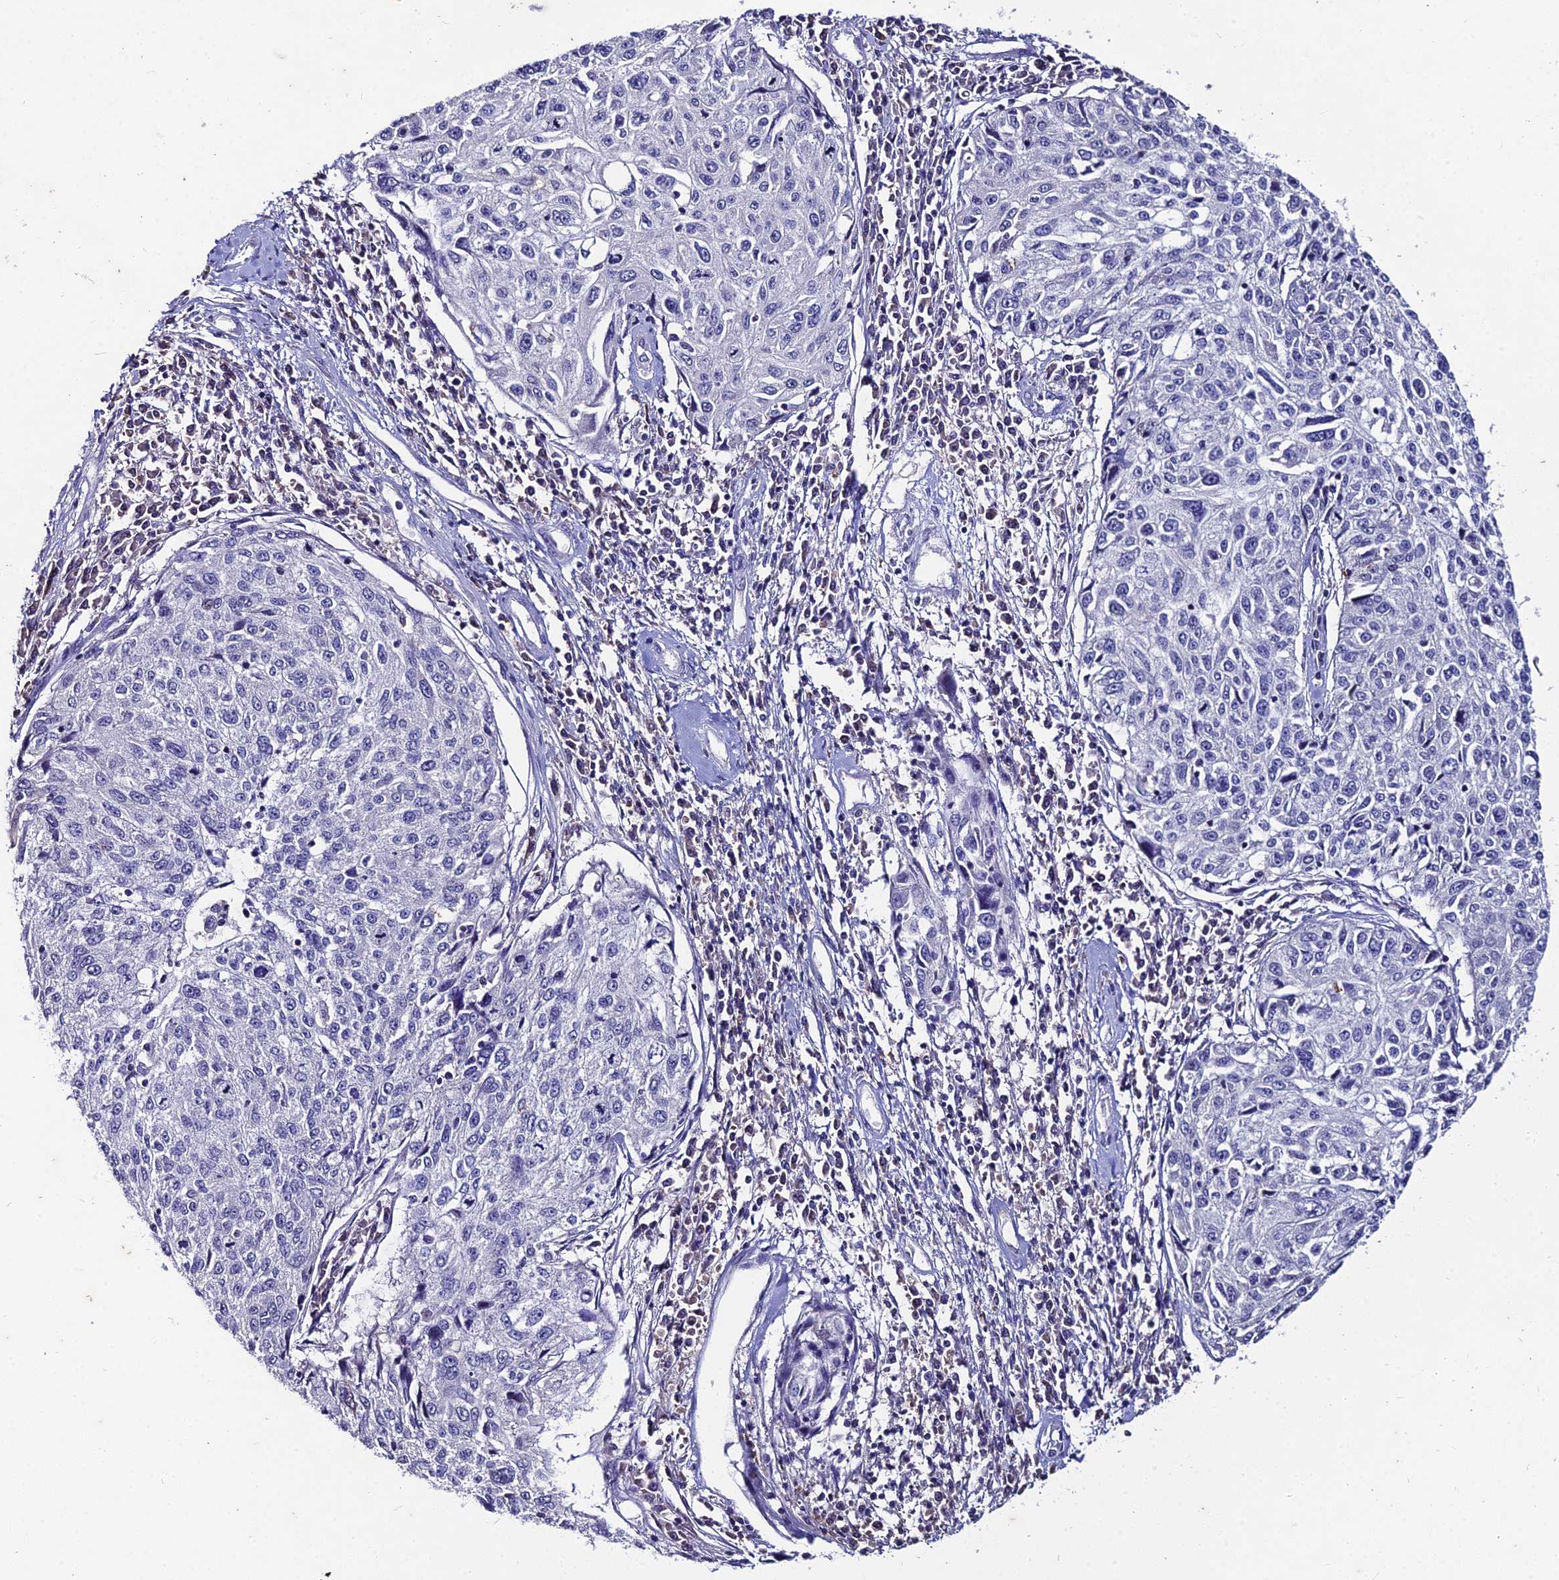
{"staining": {"intensity": "negative", "quantity": "none", "location": "none"}, "tissue": "cervical cancer", "cell_type": "Tumor cells", "image_type": "cancer", "snomed": [{"axis": "morphology", "description": "Squamous cell carcinoma, NOS"}, {"axis": "topography", "description": "Cervix"}], "caption": "There is no significant staining in tumor cells of cervical cancer (squamous cell carcinoma). (Brightfield microscopy of DAB (3,3'-diaminobenzidine) immunohistochemistry (IHC) at high magnification).", "gene": "LGALS7", "patient": {"sex": "female", "age": 57}}